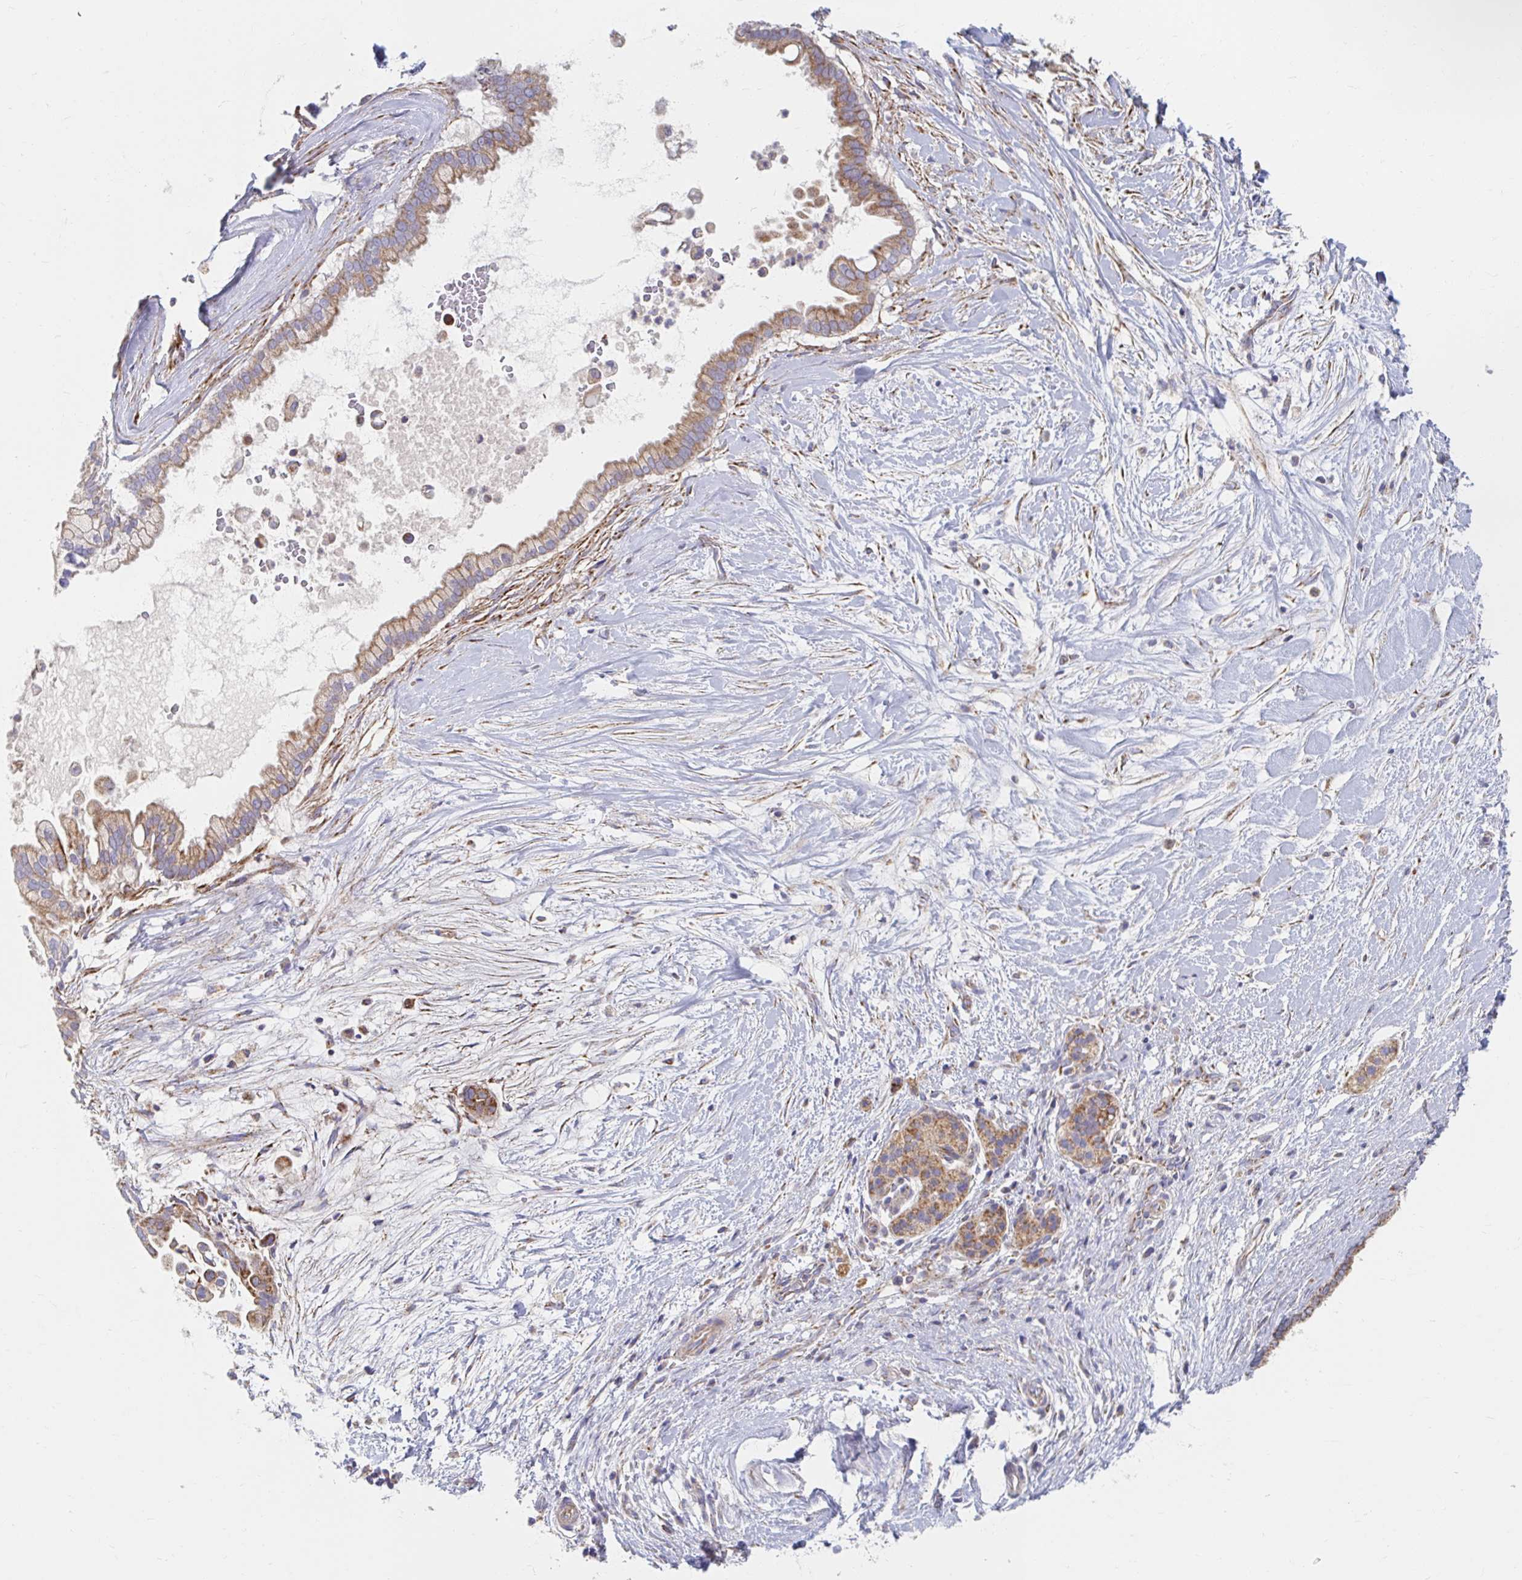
{"staining": {"intensity": "moderate", "quantity": ">75%", "location": "cytoplasmic/membranous"}, "tissue": "pancreatic cancer", "cell_type": "Tumor cells", "image_type": "cancer", "snomed": [{"axis": "morphology", "description": "Adenocarcinoma, NOS"}, {"axis": "topography", "description": "Pancreas"}], "caption": "Human pancreatic cancer stained with a brown dye demonstrates moderate cytoplasmic/membranous positive positivity in about >75% of tumor cells.", "gene": "MAVS", "patient": {"sex": "female", "age": 69}}